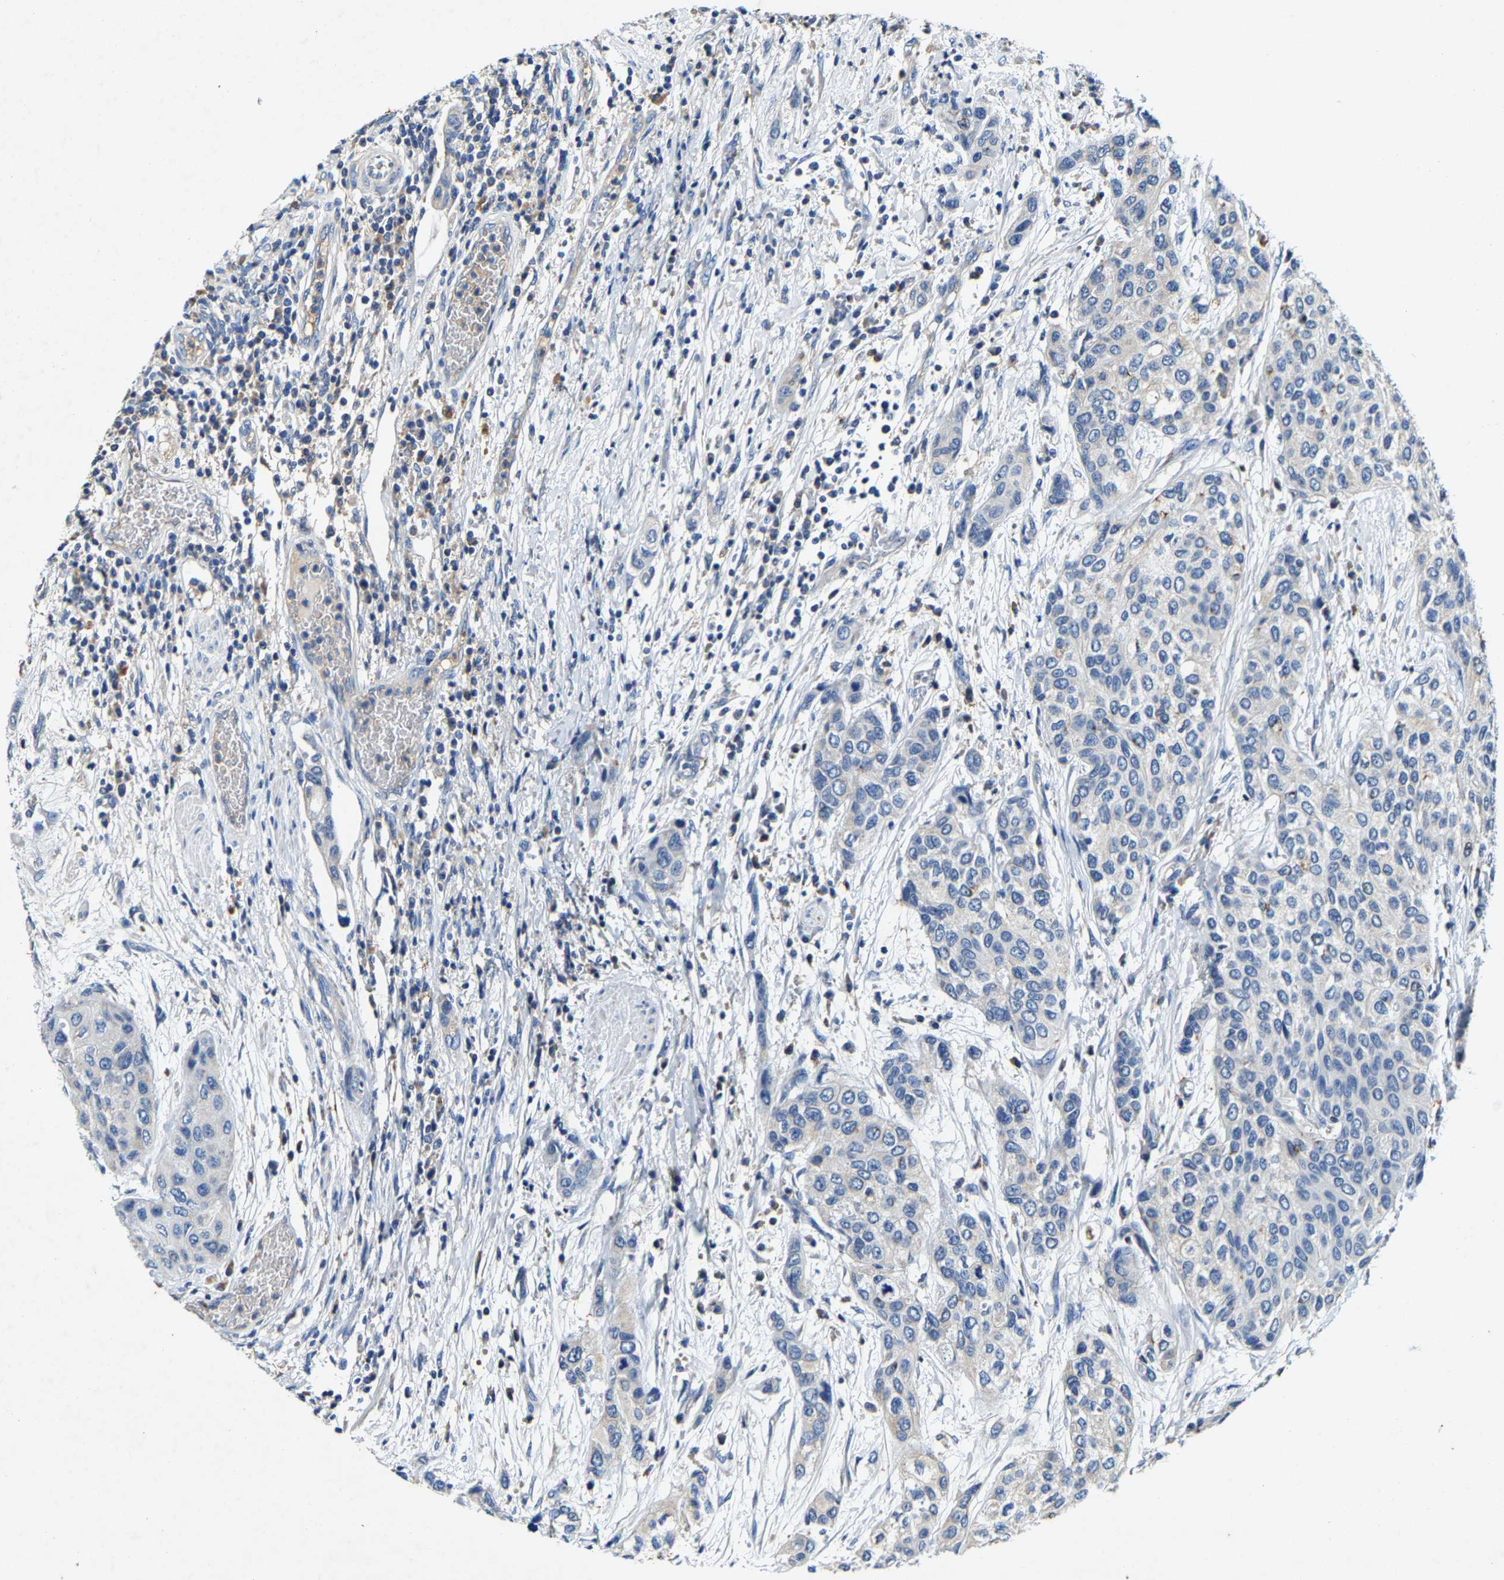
{"staining": {"intensity": "negative", "quantity": "none", "location": "none"}, "tissue": "urothelial cancer", "cell_type": "Tumor cells", "image_type": "cancer", "snomed": [{"axis": "morphology", "description": "Urothelial carcinoma, High grade"}, {"axis": "topography", "description": "Urinary bladder"}], "caption": "Urothelial carcinoma (high-grade) was stained to show a protein in brown. There is no significant positivity in tumor cells.", "gene": "SLC25A25", "patient": {"sex": "female", "age": 56}}